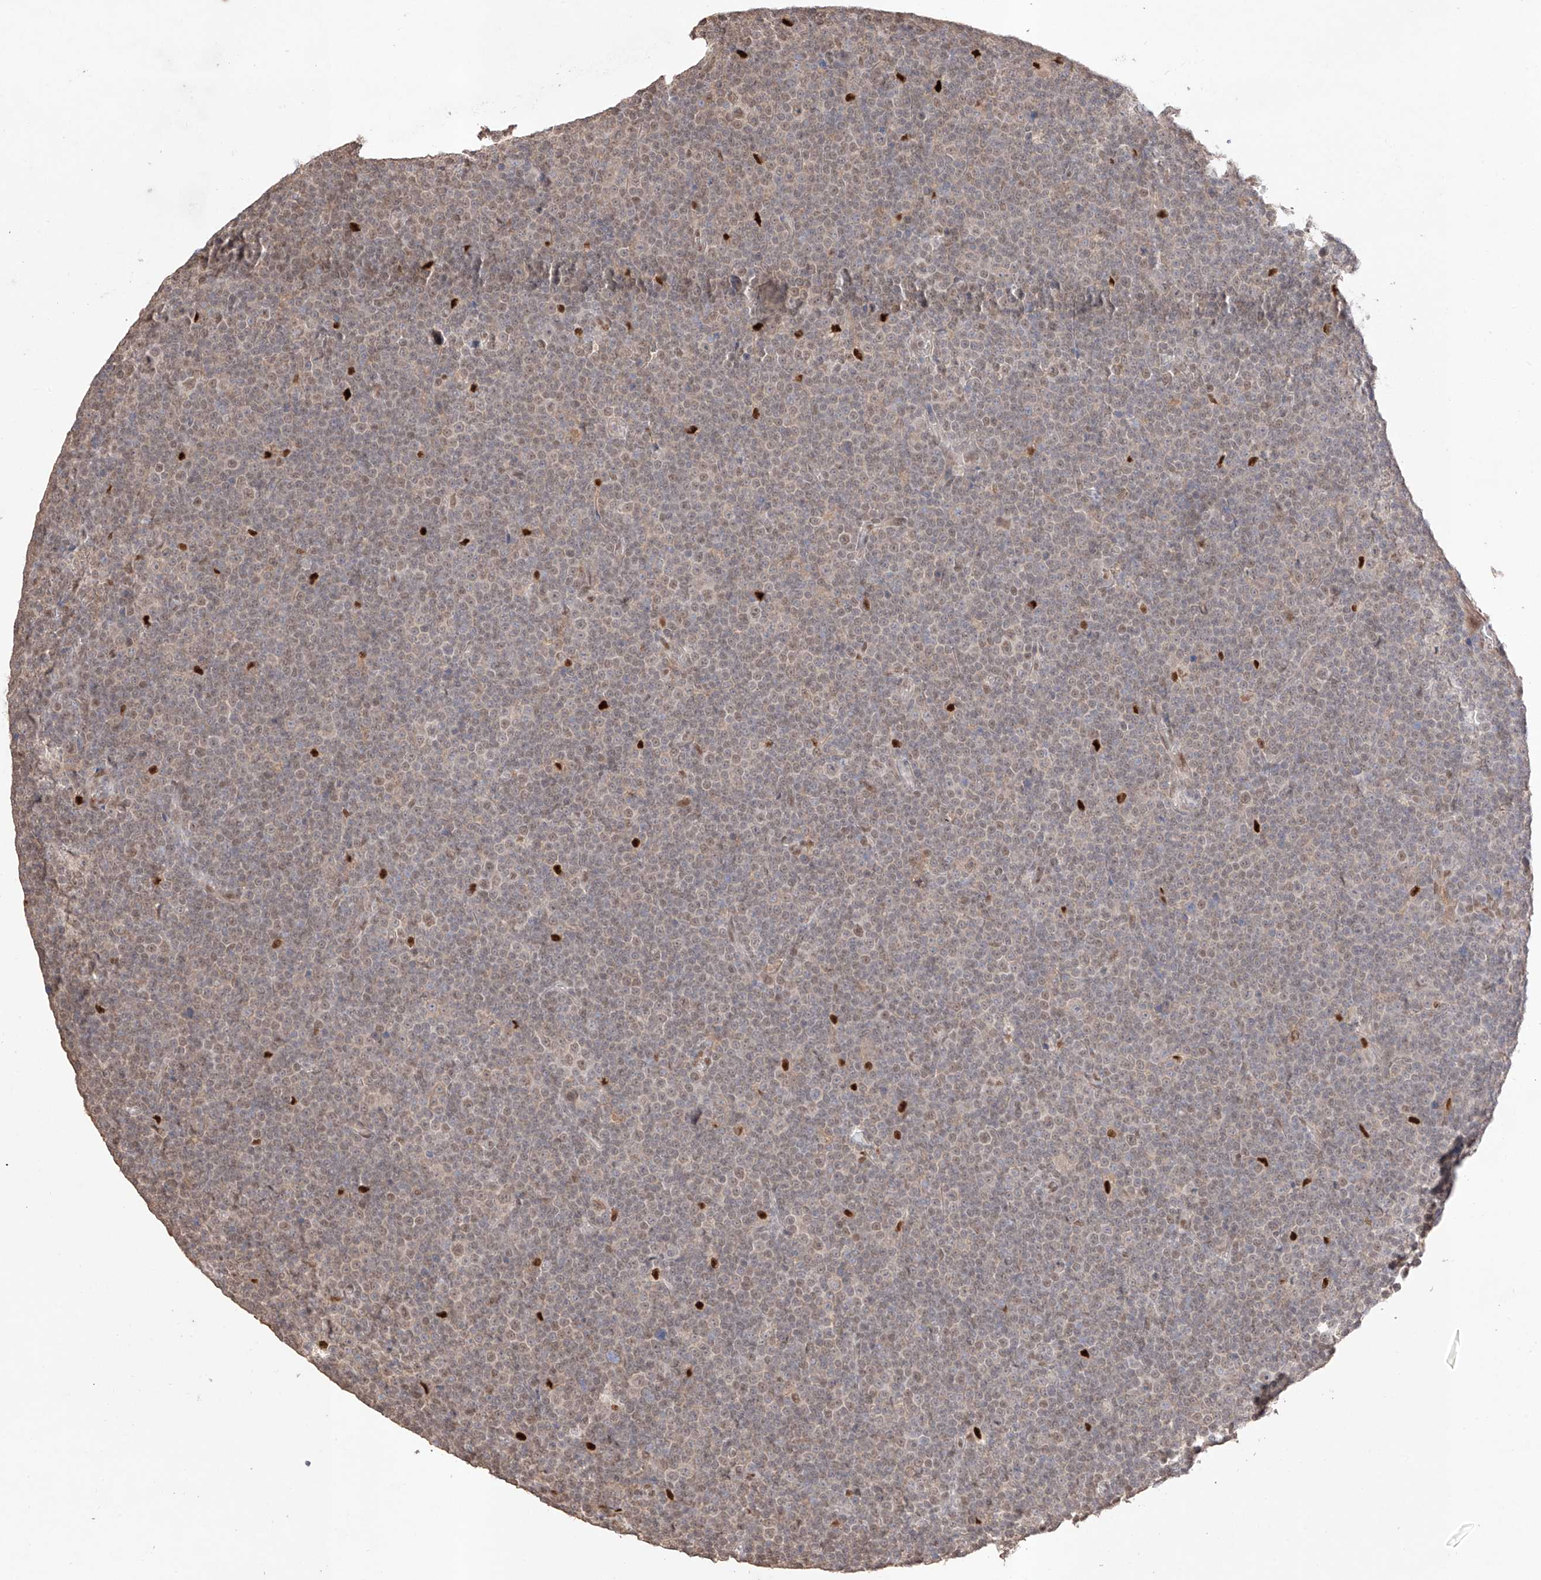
{"staining": {"intensity": "weak", "quantity": ">75%", "location": "nuclear"}, "tissue": "lymphoma", "cell_type": "Tumor cells", "image_type": "cancer", "snomed": [{"axis": "morphology", "description": "Malignant lymphoma, non-Hodgkin's type, Low grade"}, {"axis": "topography", "description": "Lymph node"}], "caption": "Brown immunohistochemical staining in malignant lymphoma, non-Hodgkin's type (low-grade) reveals weak nuclear staining in about >75% of tumor cells.", "gene": "APIP", "patient": {"sex": "female", "age": 67}}